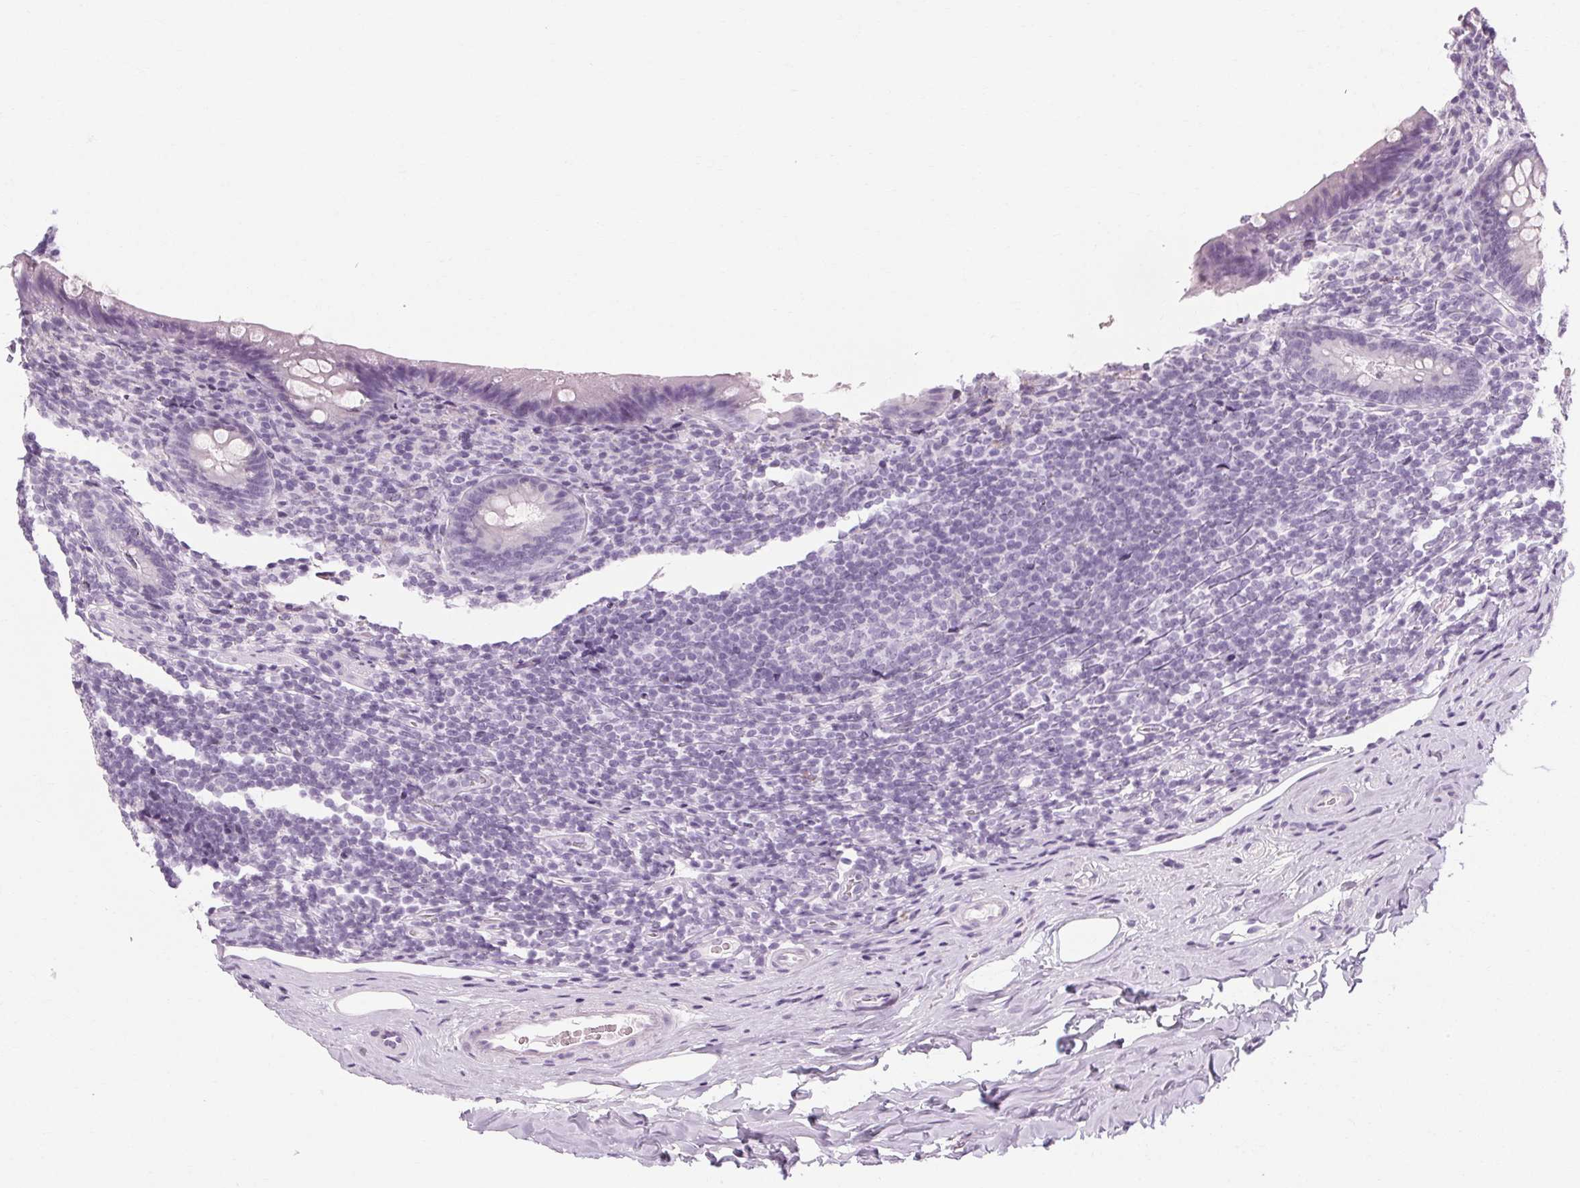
{"staining": {"intensity": "negative", "quantity": "none", "location": "none"}, "tissue": "appendix", "cell_type": "Glandular cells", "image_type": "normal", "snomed": [{"axis": "morphology", "description": "Normal tissue, NOS"}, {"axis": "topography", "description": "Appendix"}], "caption": "This is an immunohistochemistry photomicrograph of unremarkable appendix. There is no expression in glandular cells.", "gene": "POMC", "patient": {"sex": "male", "age": 47}}